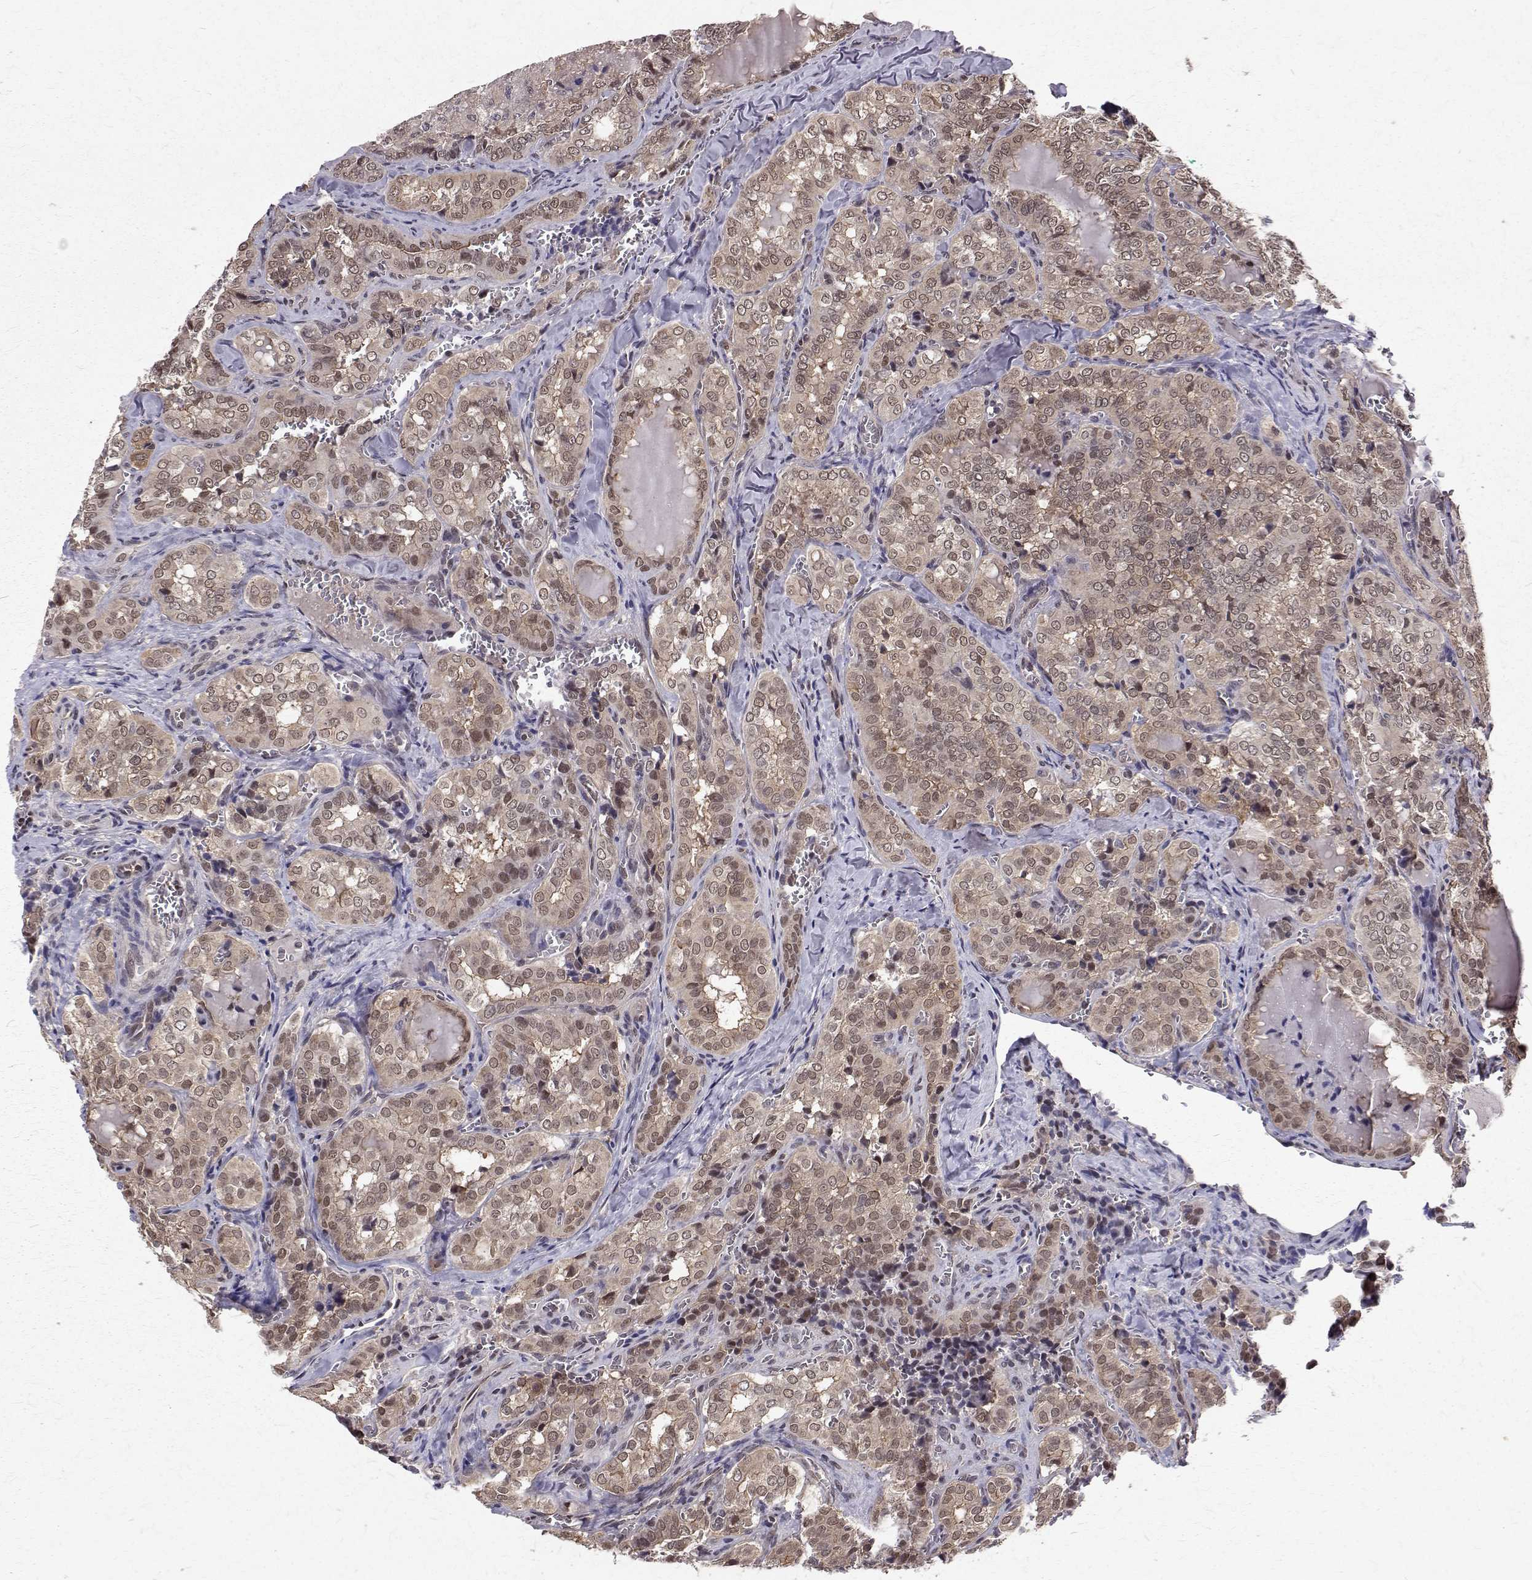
{"staining": {"intensity": "moderate", "quantity": ">75%", "location": "cytoplasmic/membranous,nuclear"}, "tissue": "thyroid cancer", "cell_type": "Tumor cells", "image_type": "cancer", "snomed": [{"axis": "morphology", "description": "Papillary adenocarcinoma, NOS"}, {"axis": "topography", "description": "Thyroid gland"}], "caption": "The immunohistochemical stain shows moderate cytoplasmic/membranous and nuclear staining in tumor cells of thyroid cancer tissue. (DAB (3,3'-diaminobenzidine) IHC, brown staining for protein, blue staining for nuclei).", "gene": "NIF3L1", "patient": {"sex": "female", "age": 41}}